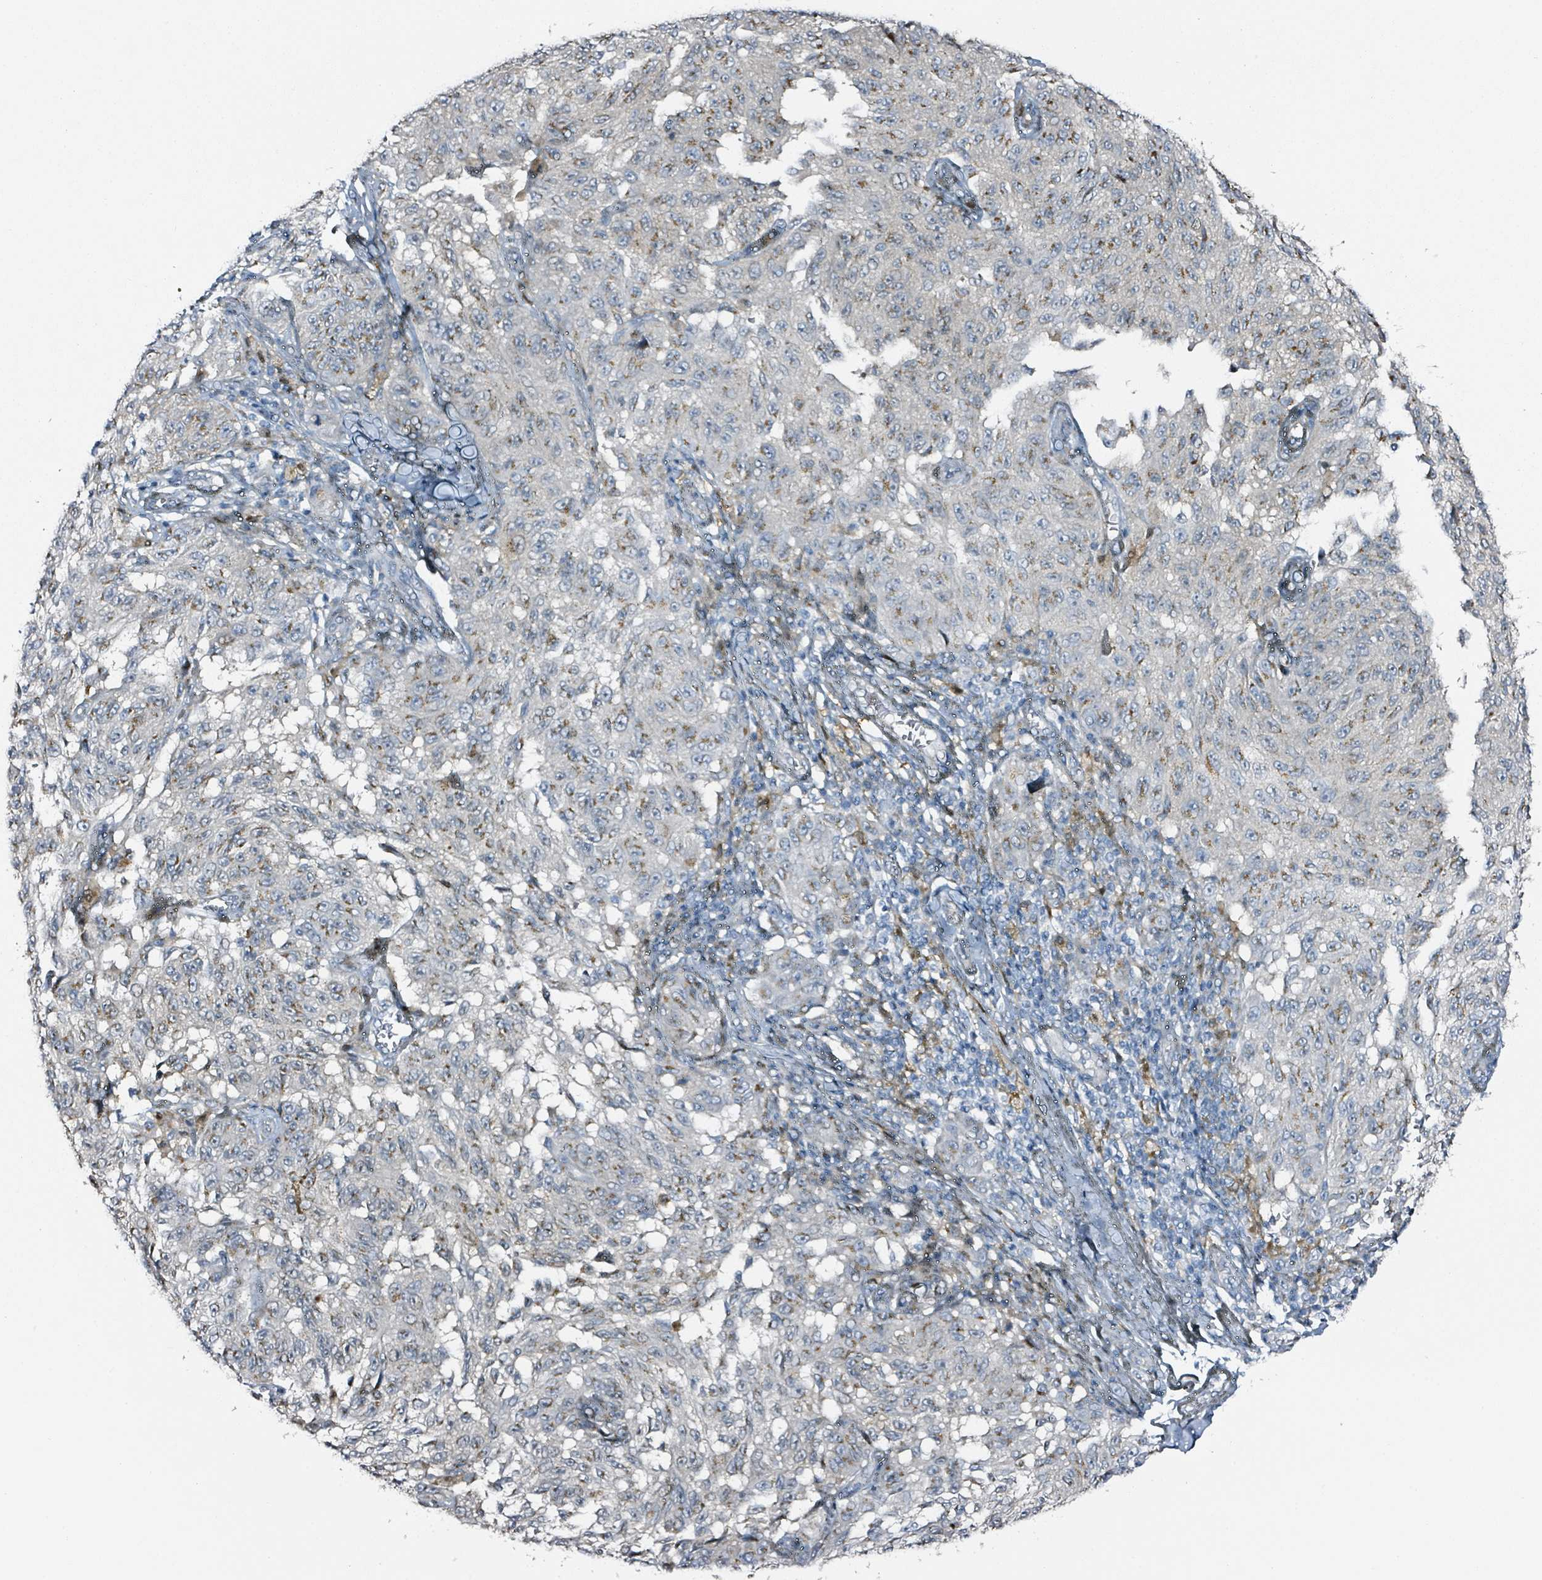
{"staining": {"intensity": "moderate", "quantity": "25%-75%", "location": "cytoplasmic/membranous"}, "tissue": "melanoma", "cell_type": "Tumor cells", "image_type": "cancer", "snomed": [{"axis": "morphology", "description": "Malignant melanoma, NOS"}, {"axis": "topography", "description": "Skin"}], "caption": "An immunohistochemistry (IHC) micrograph of neoplastic tissue is shown. Protein staining in brown highlights moderate cytoplasmic/membranous positivity in melanoma within tumor cells.", "gene": "B3GAT3", "patient": {"sex": "male", "age": 68}}